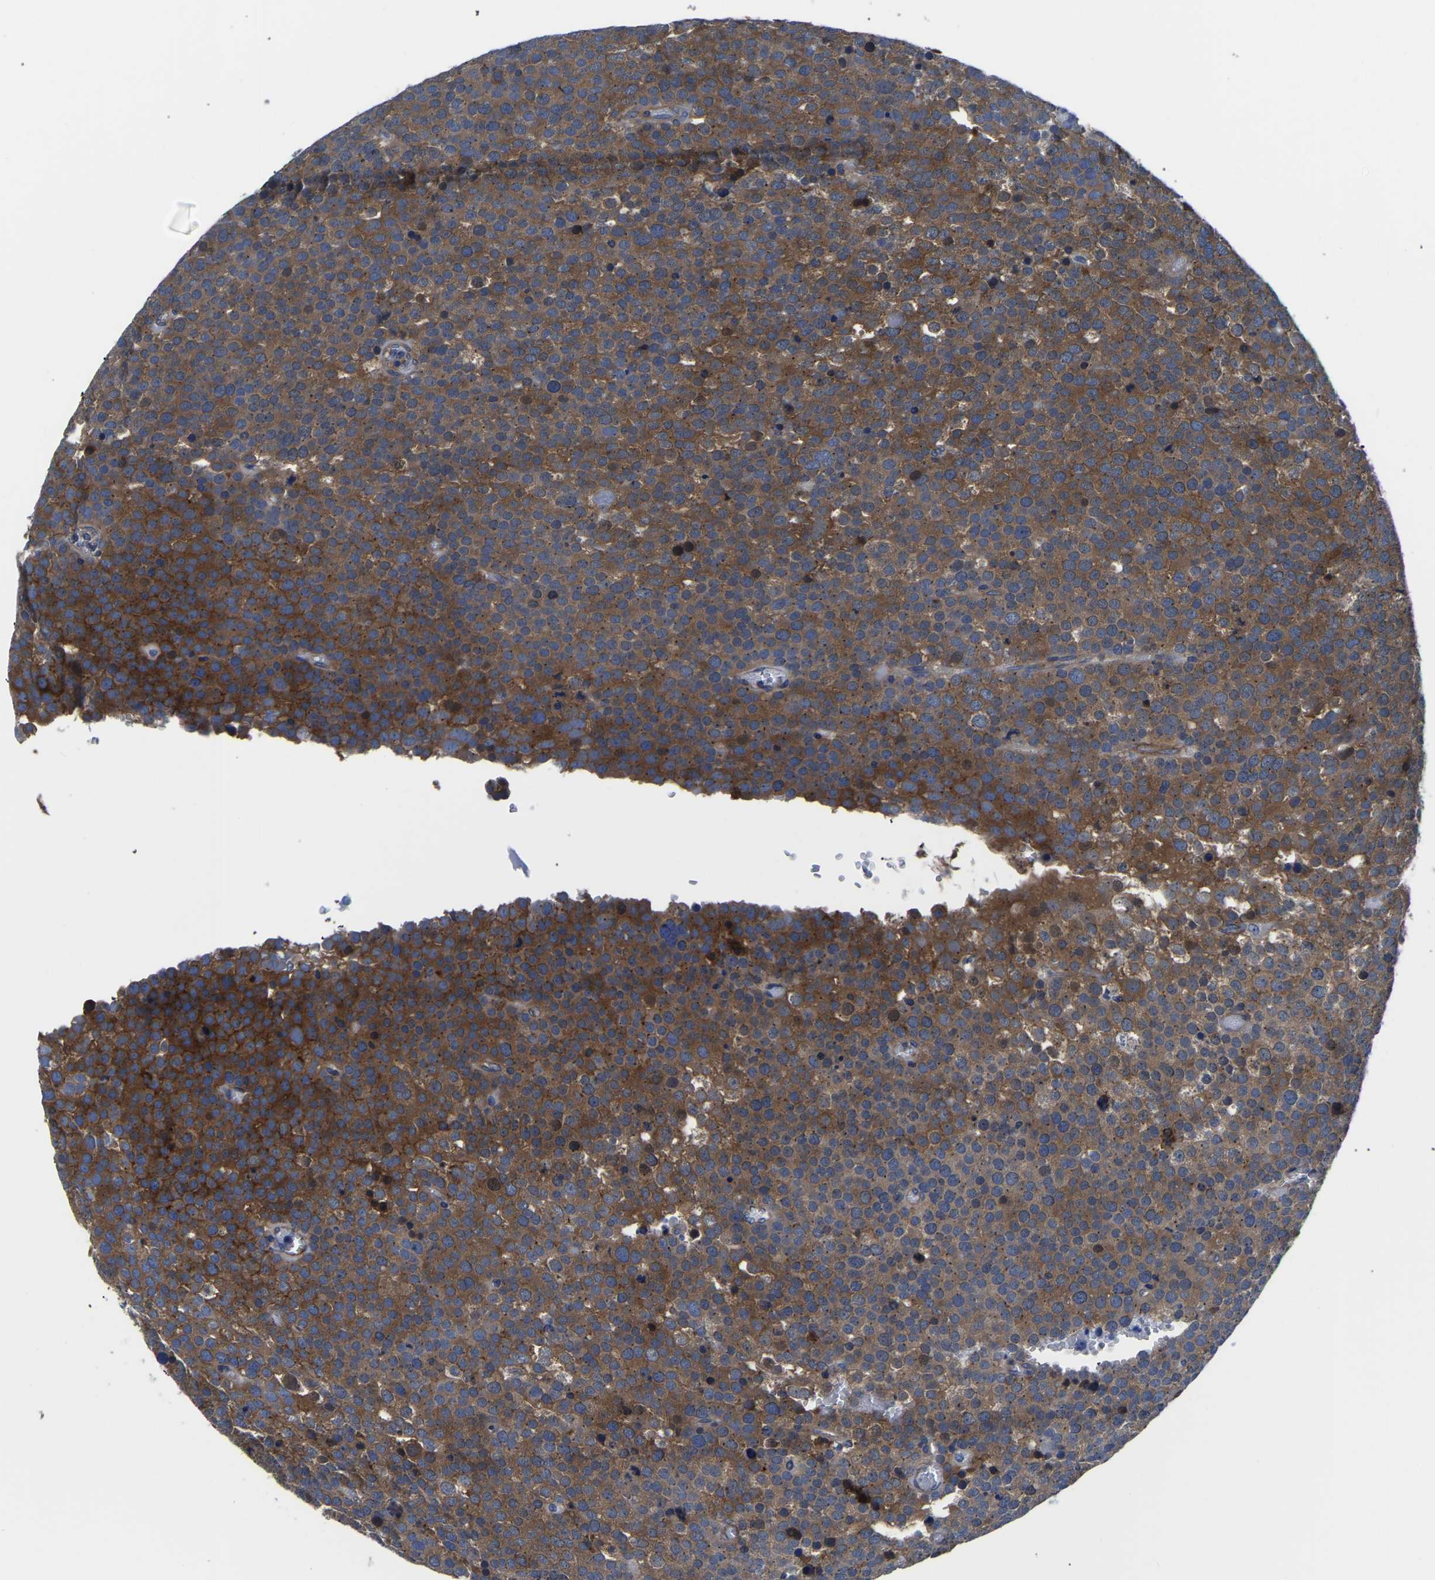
{"staining": {"intensity": "strong", "quantity": "25%-75%", "location": "cytoplasmic/membranous"}, "tissue": "testis cancer", "cell_type": "Tumor cells", "image_type": "cancer", "snomed": [{"axis": "morphology", "description": "Normal tissue, NOS"}, {"axis": "morphology", "description": "Seminoma, NOS"}, {"axis": "topography", "description": "Testis"}], "caption": "This is a photomicrograph of IHC staining of testis cancer (seminoma), which shows strong expression in the cytoplasmic/membranous of tumor cells.", "gene": "TFG", "patient": {"sex": "male", "age": 71}}